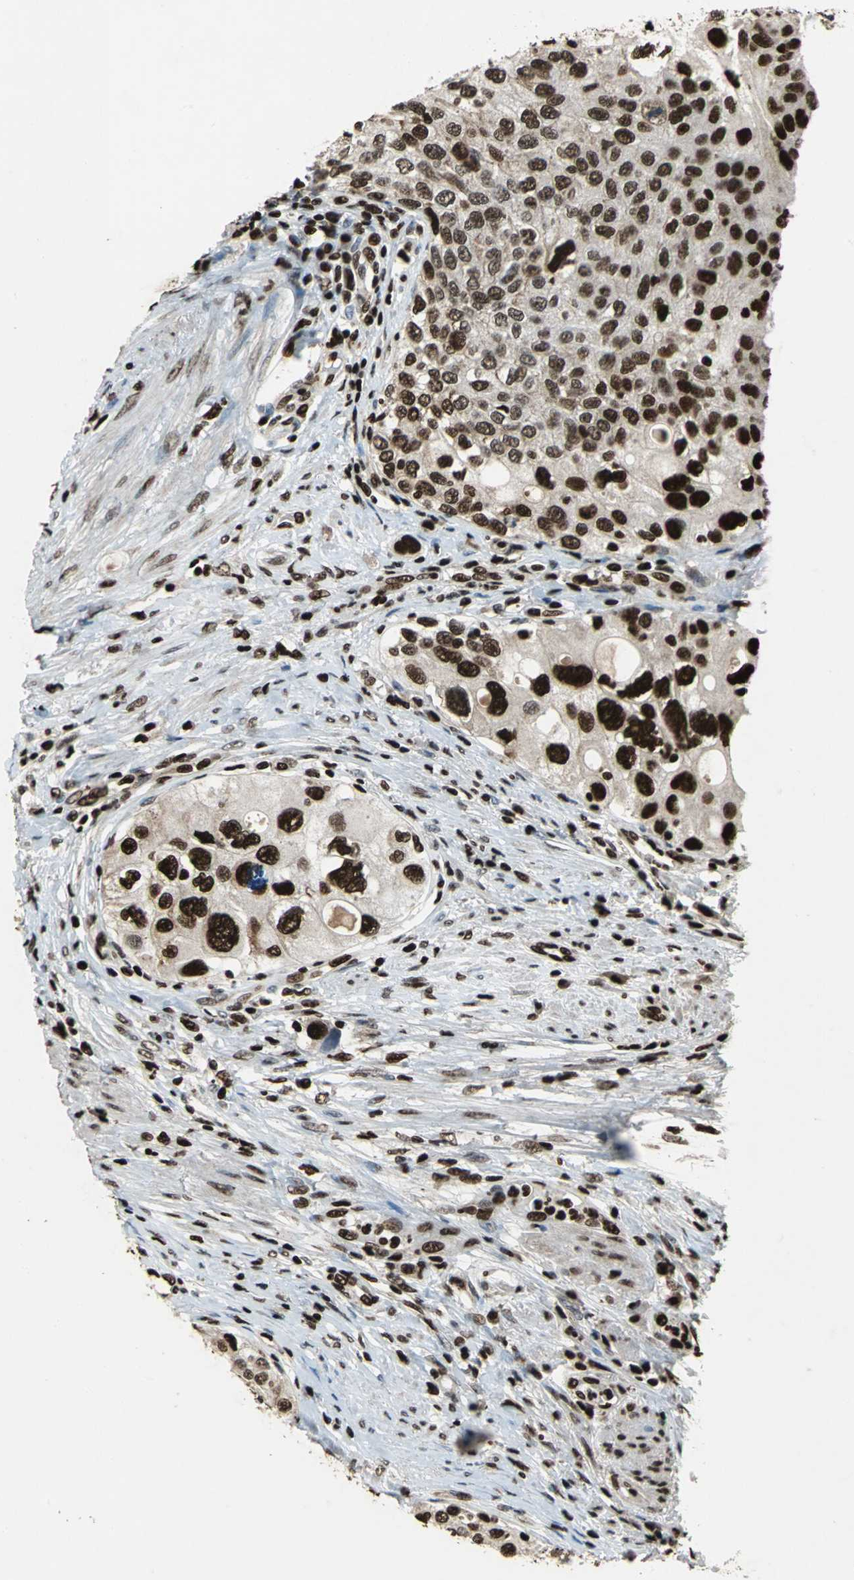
{"staining": {"intensity": "strong", "quantity": ">75%", "location": "nuclear"}, "tissue": "urothelial cancer", "cell_type": "Tumor cells", "image_type": "cancer", "snomed": [{"axis": "morphology", "description": "Urothelial carcinoma, High grade"}, {"axis": "topography", "description": "Urinary bladder"}], "caption": "Protein expression analysis of human urothelial cancer reveals strong nuclear positivity in approximately >75% of tumor cells. The staining is performed using DAB (3,3'-diaminobenzidine) brown chromogen to label protein expression. The nuclei are counter-stained blue using hematoxylin.", "gene": "ANP32A", "patient": {"sex": "female", "age": 56}}